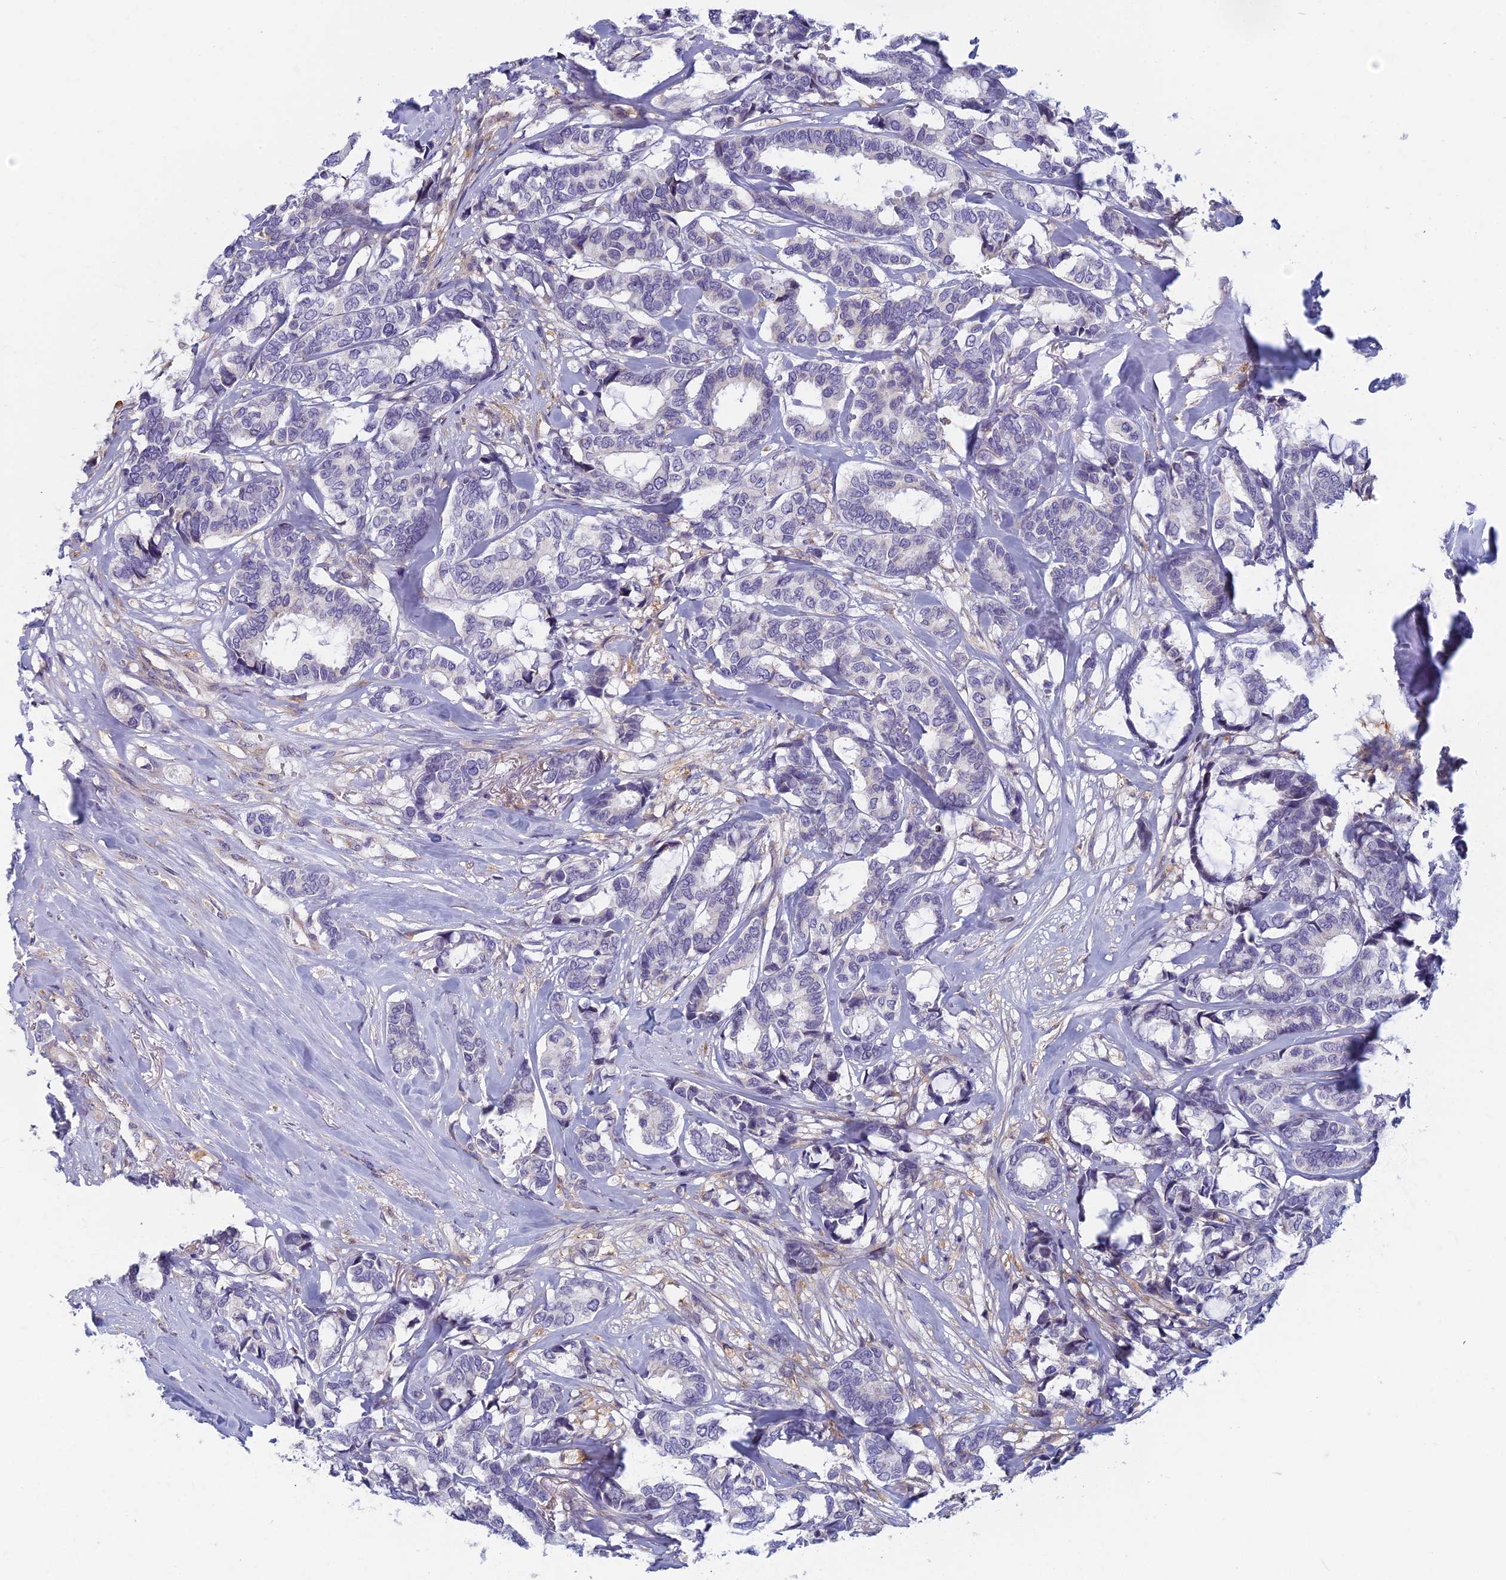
{"staining": {"intensity": "negative", "quantity": "none", "location": "none"}, "tissue": "breast cancer", "cell_type": "Tumor cells", "image_type": "cancer", "snomed": [{"axis": "morphology", "description": "Duct carcinoma"}, {"axis": "topography", "description": "Breast"}], "caption": "Breast cancer (intraductal carcinoma) was stained to show a protein in brown. There is no significant staining in tumor cells.", "gene": "DDX51", "patient": {"sex": "female", "age": 87}}